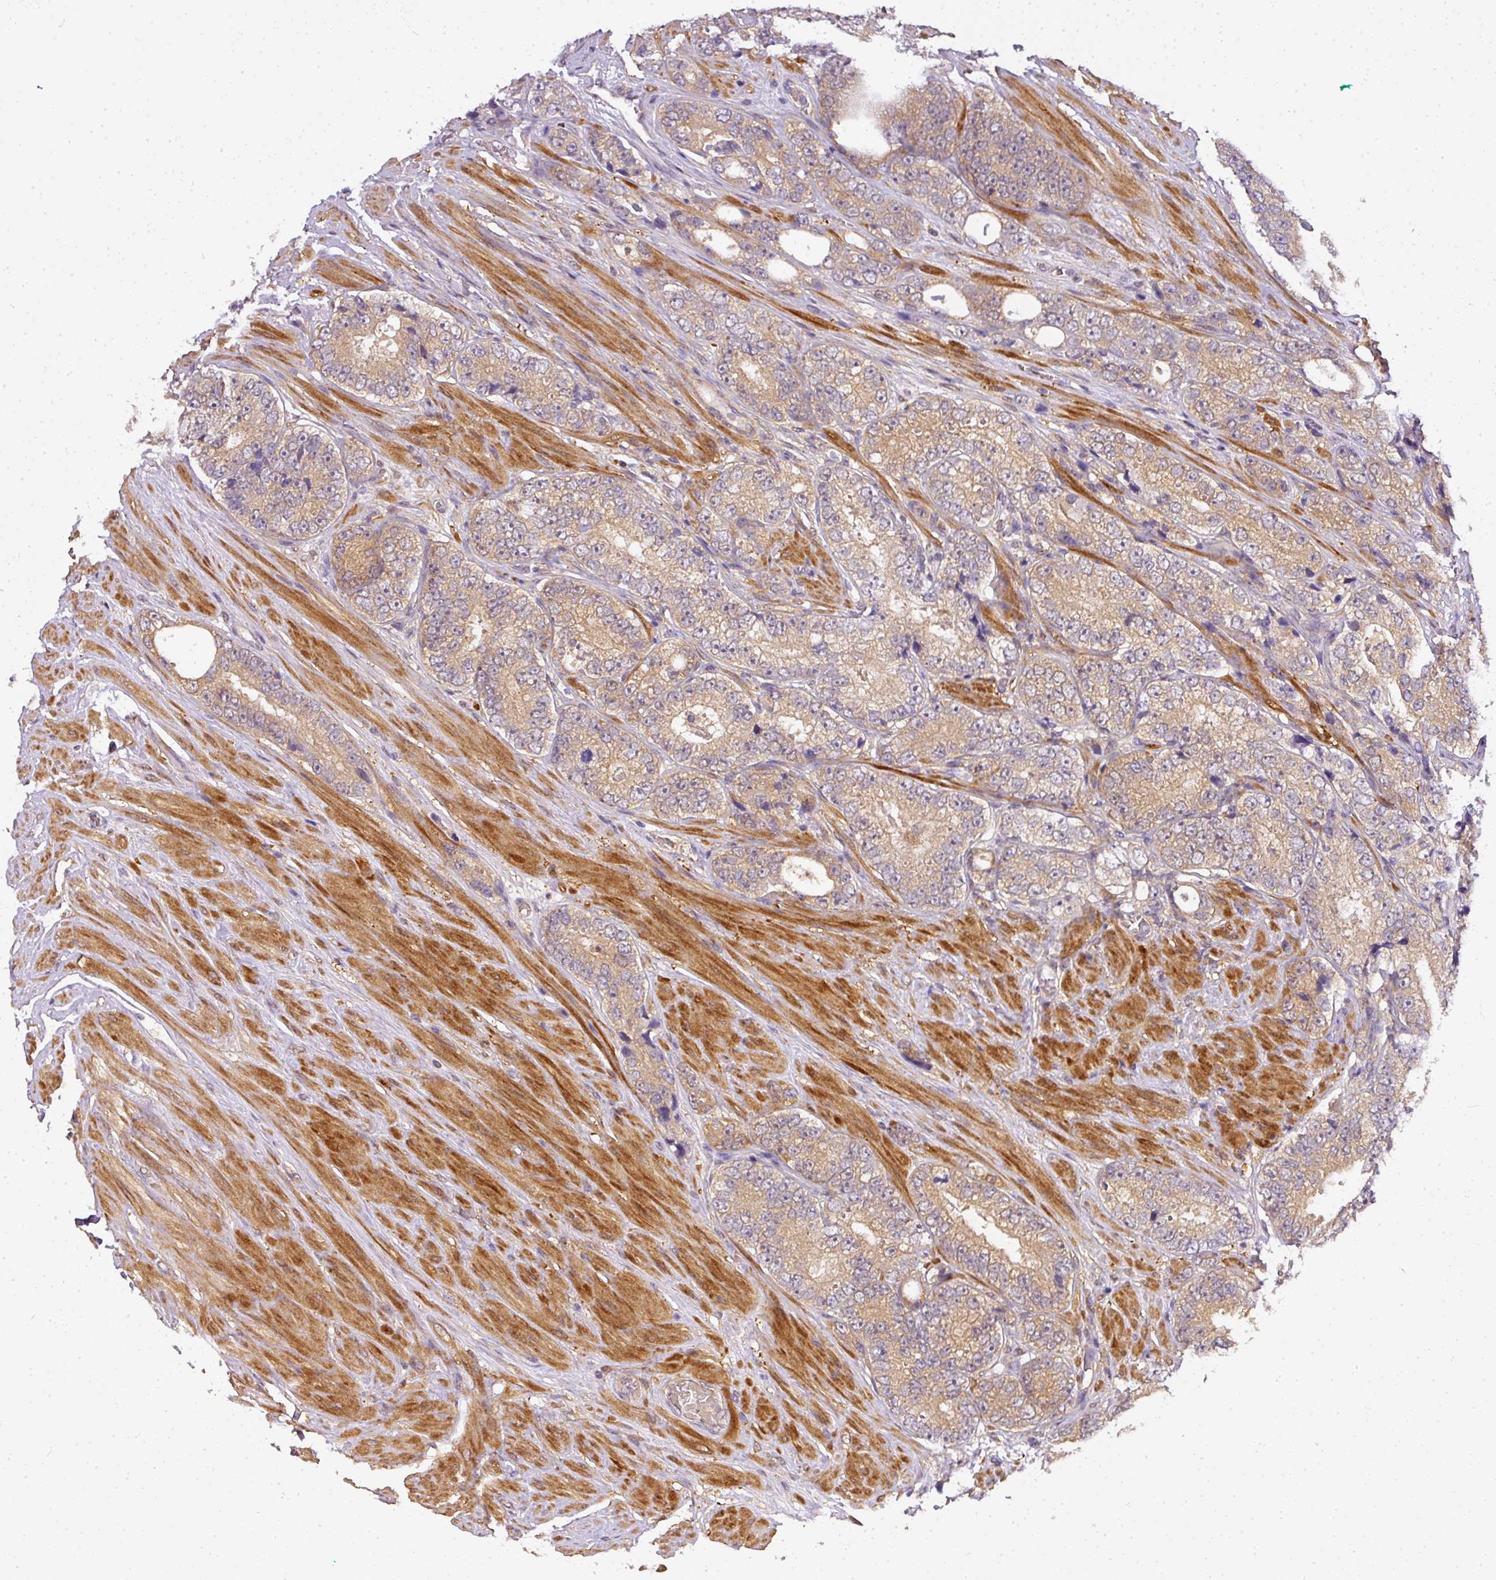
{"staining": {"intensity": "moderate", "quantity": "25%-75%", "location": "cytoplasmic/membranous"}, "tissue": "prostate cancer", "cell_type": "Tumor cells", "image_type": "cancer", "snomed": [{"axis": "morphology", "description": "Adenocarcinoma, High grade"}, {"axis": "topography", "description": "Prostate"}], "caption": "Immunohistochemistry (IHC) of adenocarcinoma (high-grade) (prostate) reveals medium levels of moderate cytoplasmic/membranous staining in approximately 25%-75% of tumor cells.", "gene": "ADH5", "patient": {"sex": "male", "age": 56}}